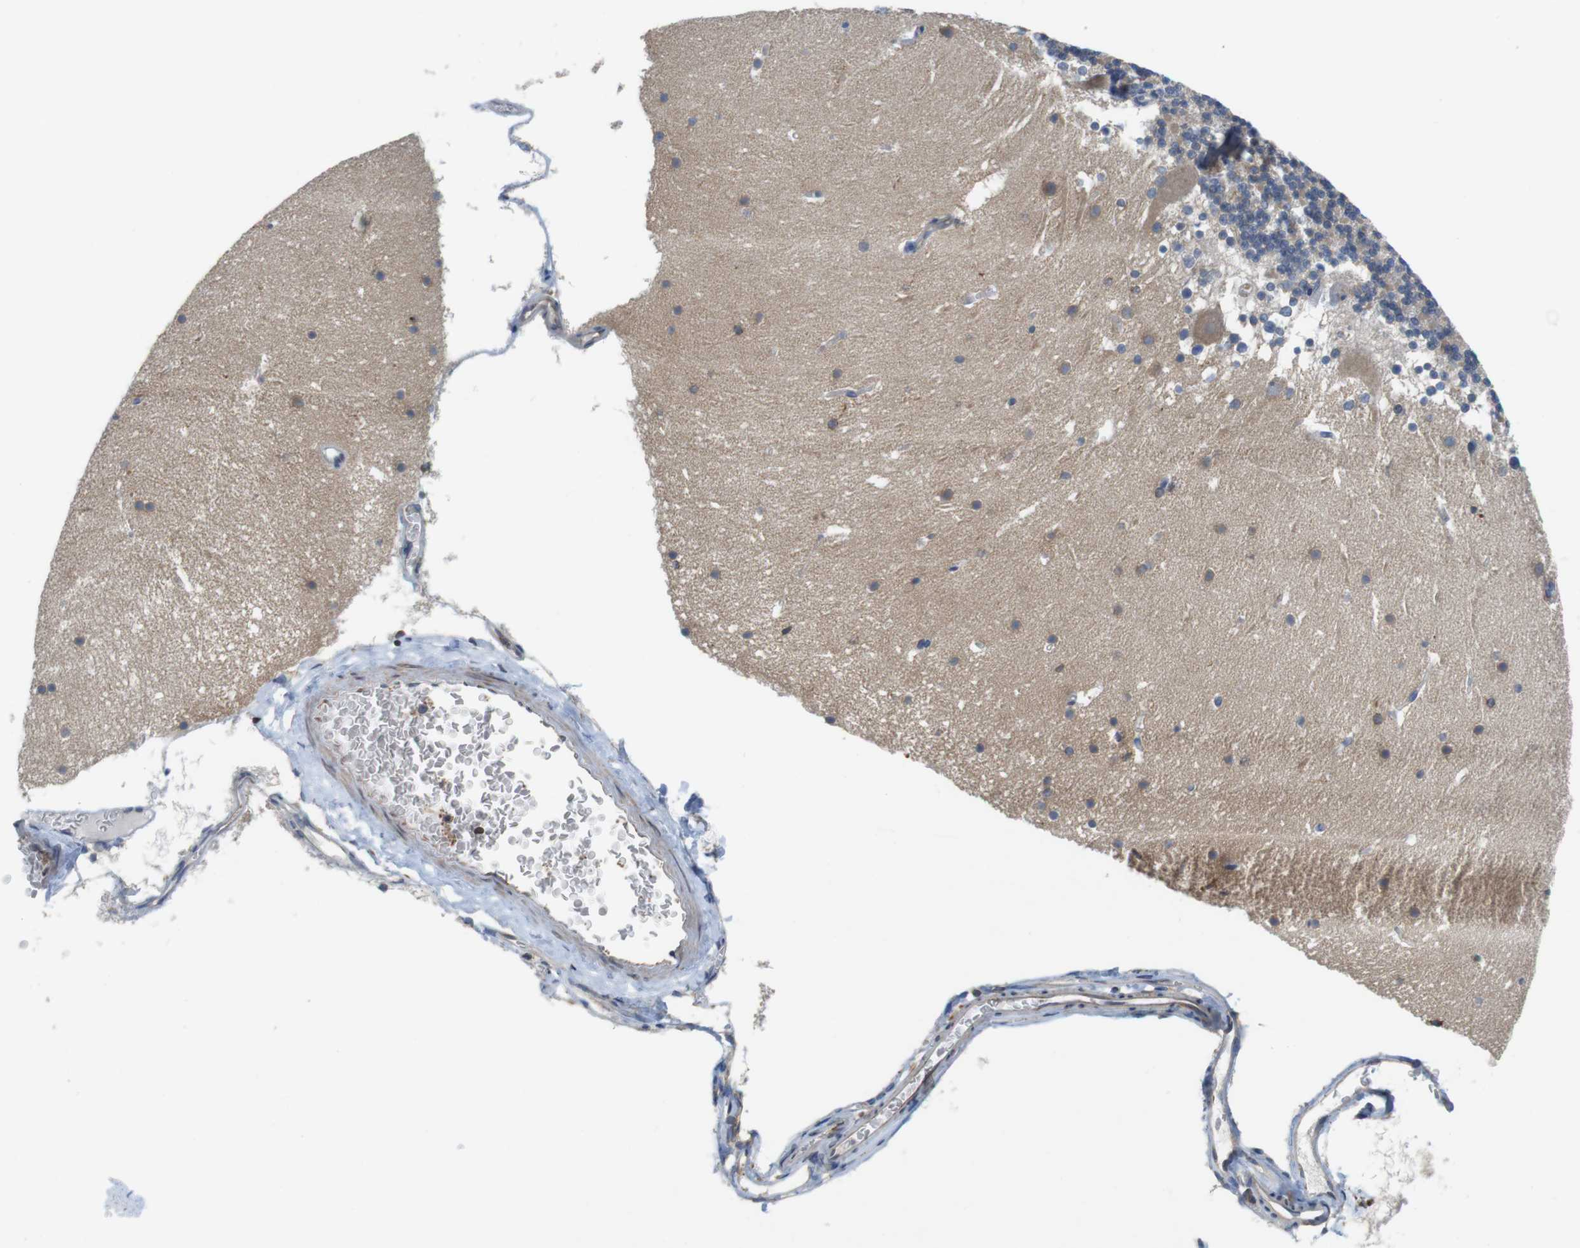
{"staining": {"intensity": "moderate", "quantity": "25%-75%", "location": "cytoplasmic/membranous"}, "tissue": "cerebellum", "cell_type": "Cells in granular layer", "image_type": "normal", "snomed": [{"axis": "morphology", "description": "Normal tissue, NOS"}, {"axis": "topography", "description": "Cerebellum"}], "caption": "This is a micrograph of IHC staining of benign cerebellum, which shows moderate positivity in the cytoplasmic/membranous of cells in granular layer.", "gene": "ARL6IP5", "patient": {"sex": "male", "age": 45}}